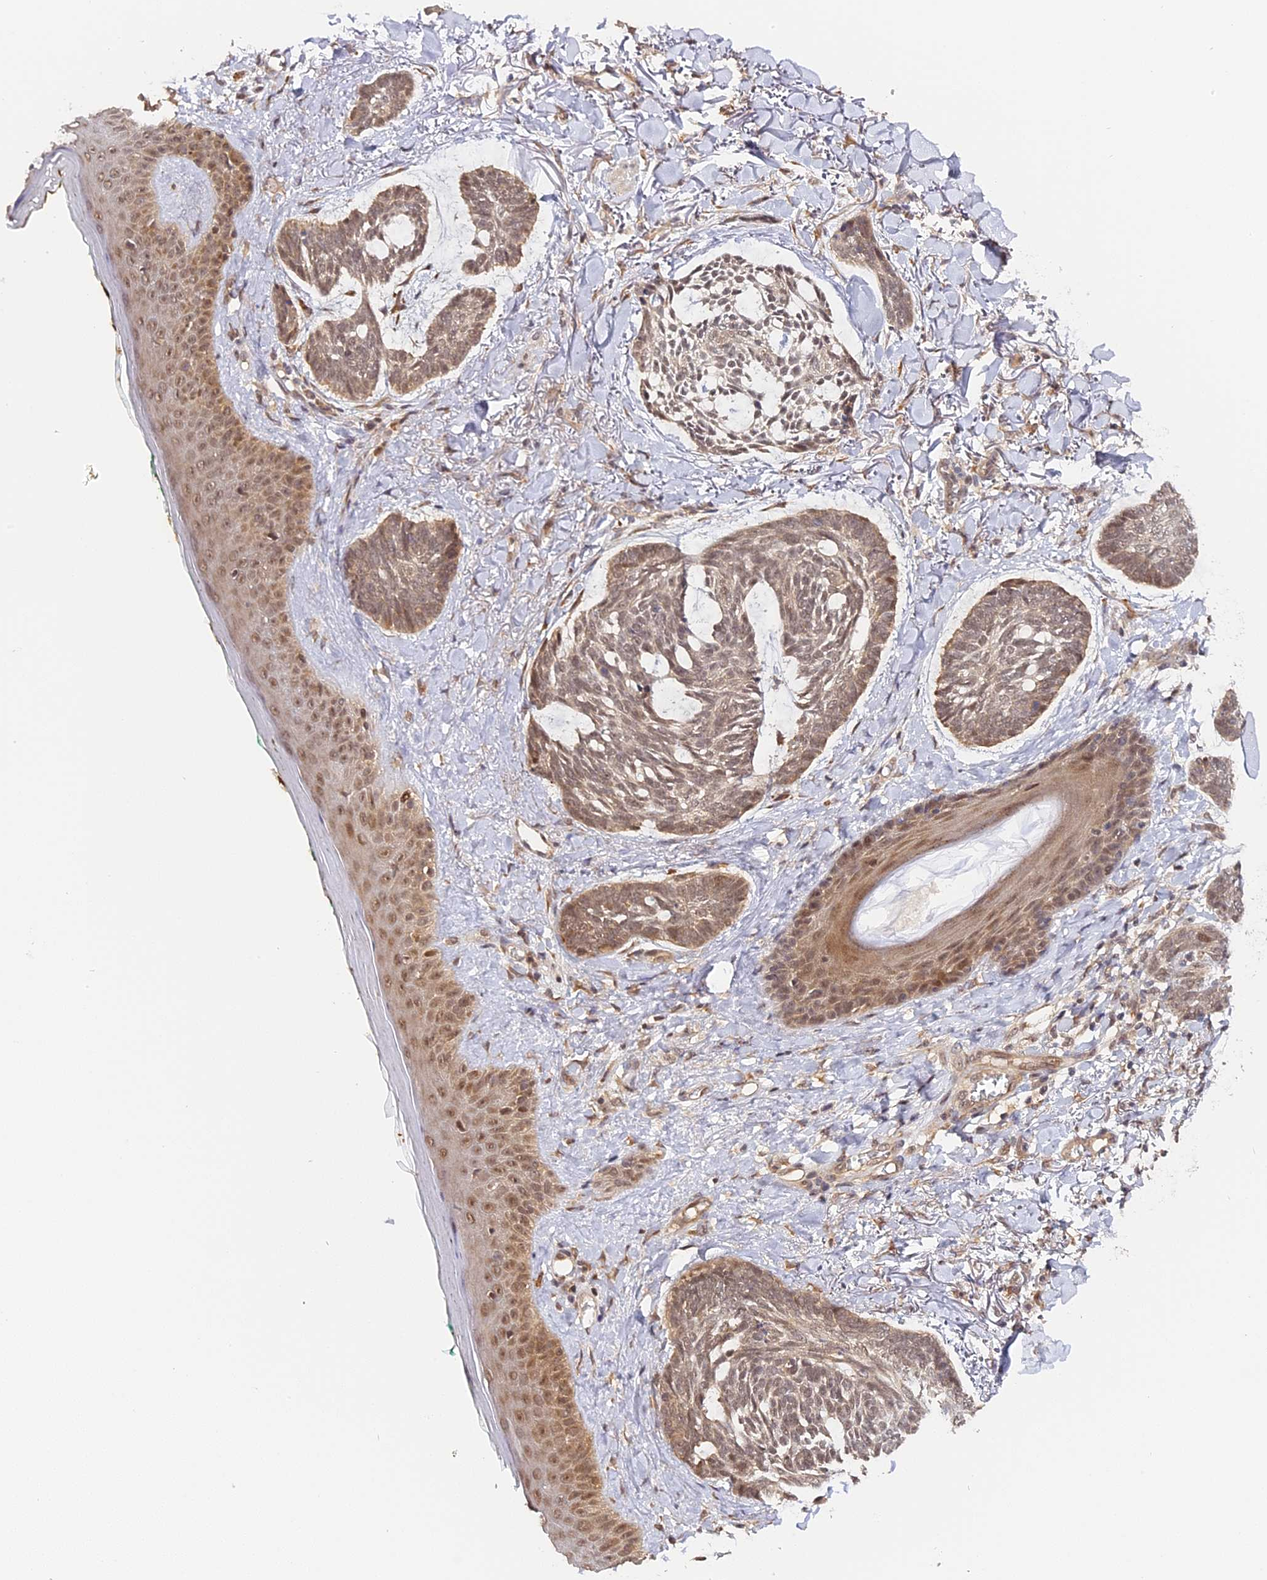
{"staining": {"intensity": "weak", "quantity": "<25%", "location": "cytoplasmic/membranous"}, "tissue": "skin cancer", "cell_type": "Tumor cells", "image_type": "cancer", "snomed": [{"axis": "morphology", "description": "Basal cell carcinoma"}, {"axis": "topography", "description": "Skin"}], "caption": "DAB (3,3'-diaminobenzidine) immunohistochemical staining of skin cancer exhibits no significant expression in tumor cells. (DAB immunohistochemistry (IHC) visualized using brightfield microscopy, high magnification).", "gene": "IMPACT", "patient": {"sex": "male", "age": 43}}